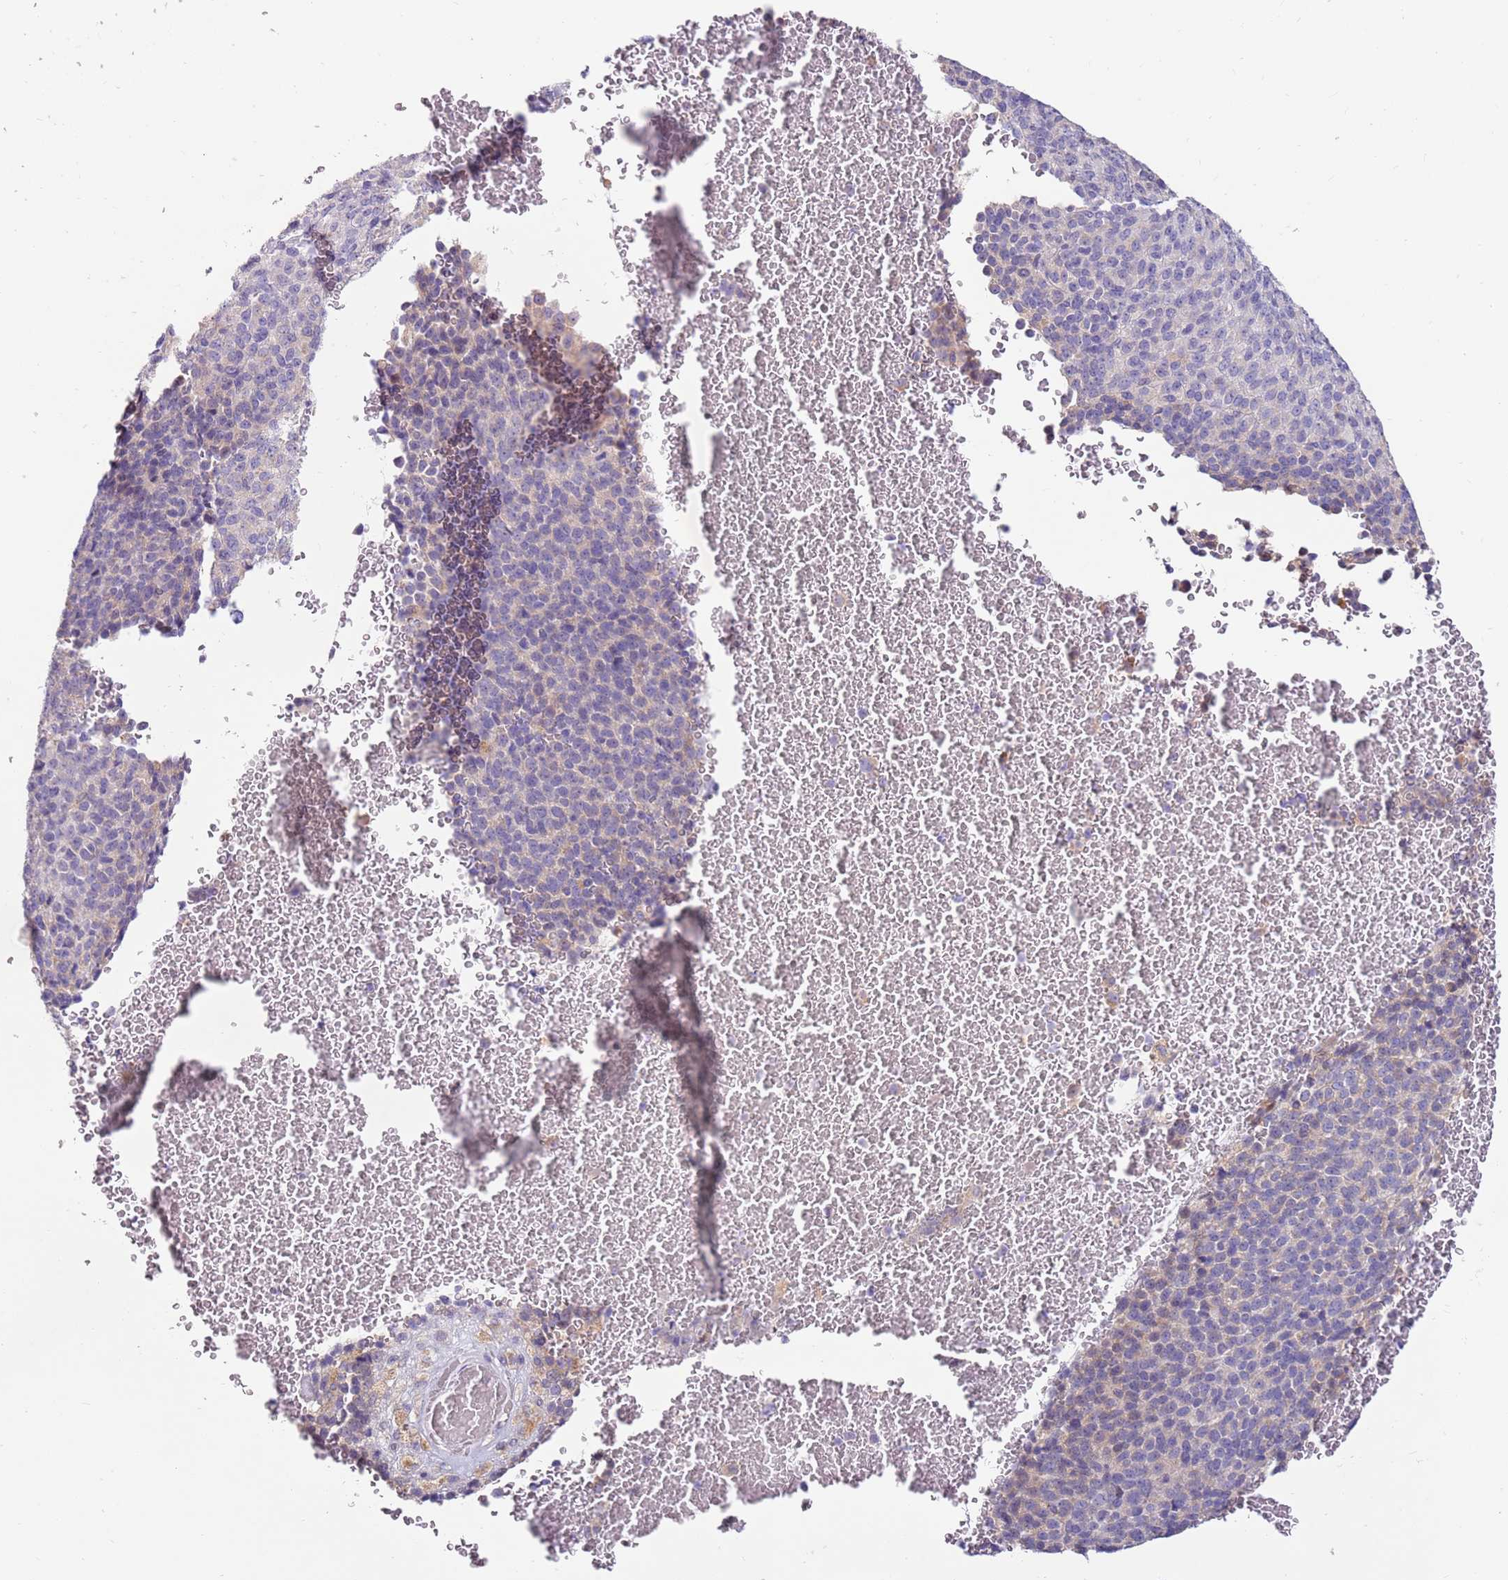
{"staining": {"intensity": "negative", "quantity": "none", "location": "none"}, "tissue": "melanoma", "cell_type": "Tumor cells", "image_type": "cancer", "snomed": [{"axis": "morphology", "description": "Malignant melanoma, Metastatic site"}, {"axis": "topography", "description": "Brain"}], "caption": "This is an immunohistochemistry image of human melanoma. There is no positivity in tumor cells.", "gene": "SLC44A4", "patient": {"sex": "female", "age": 56}}